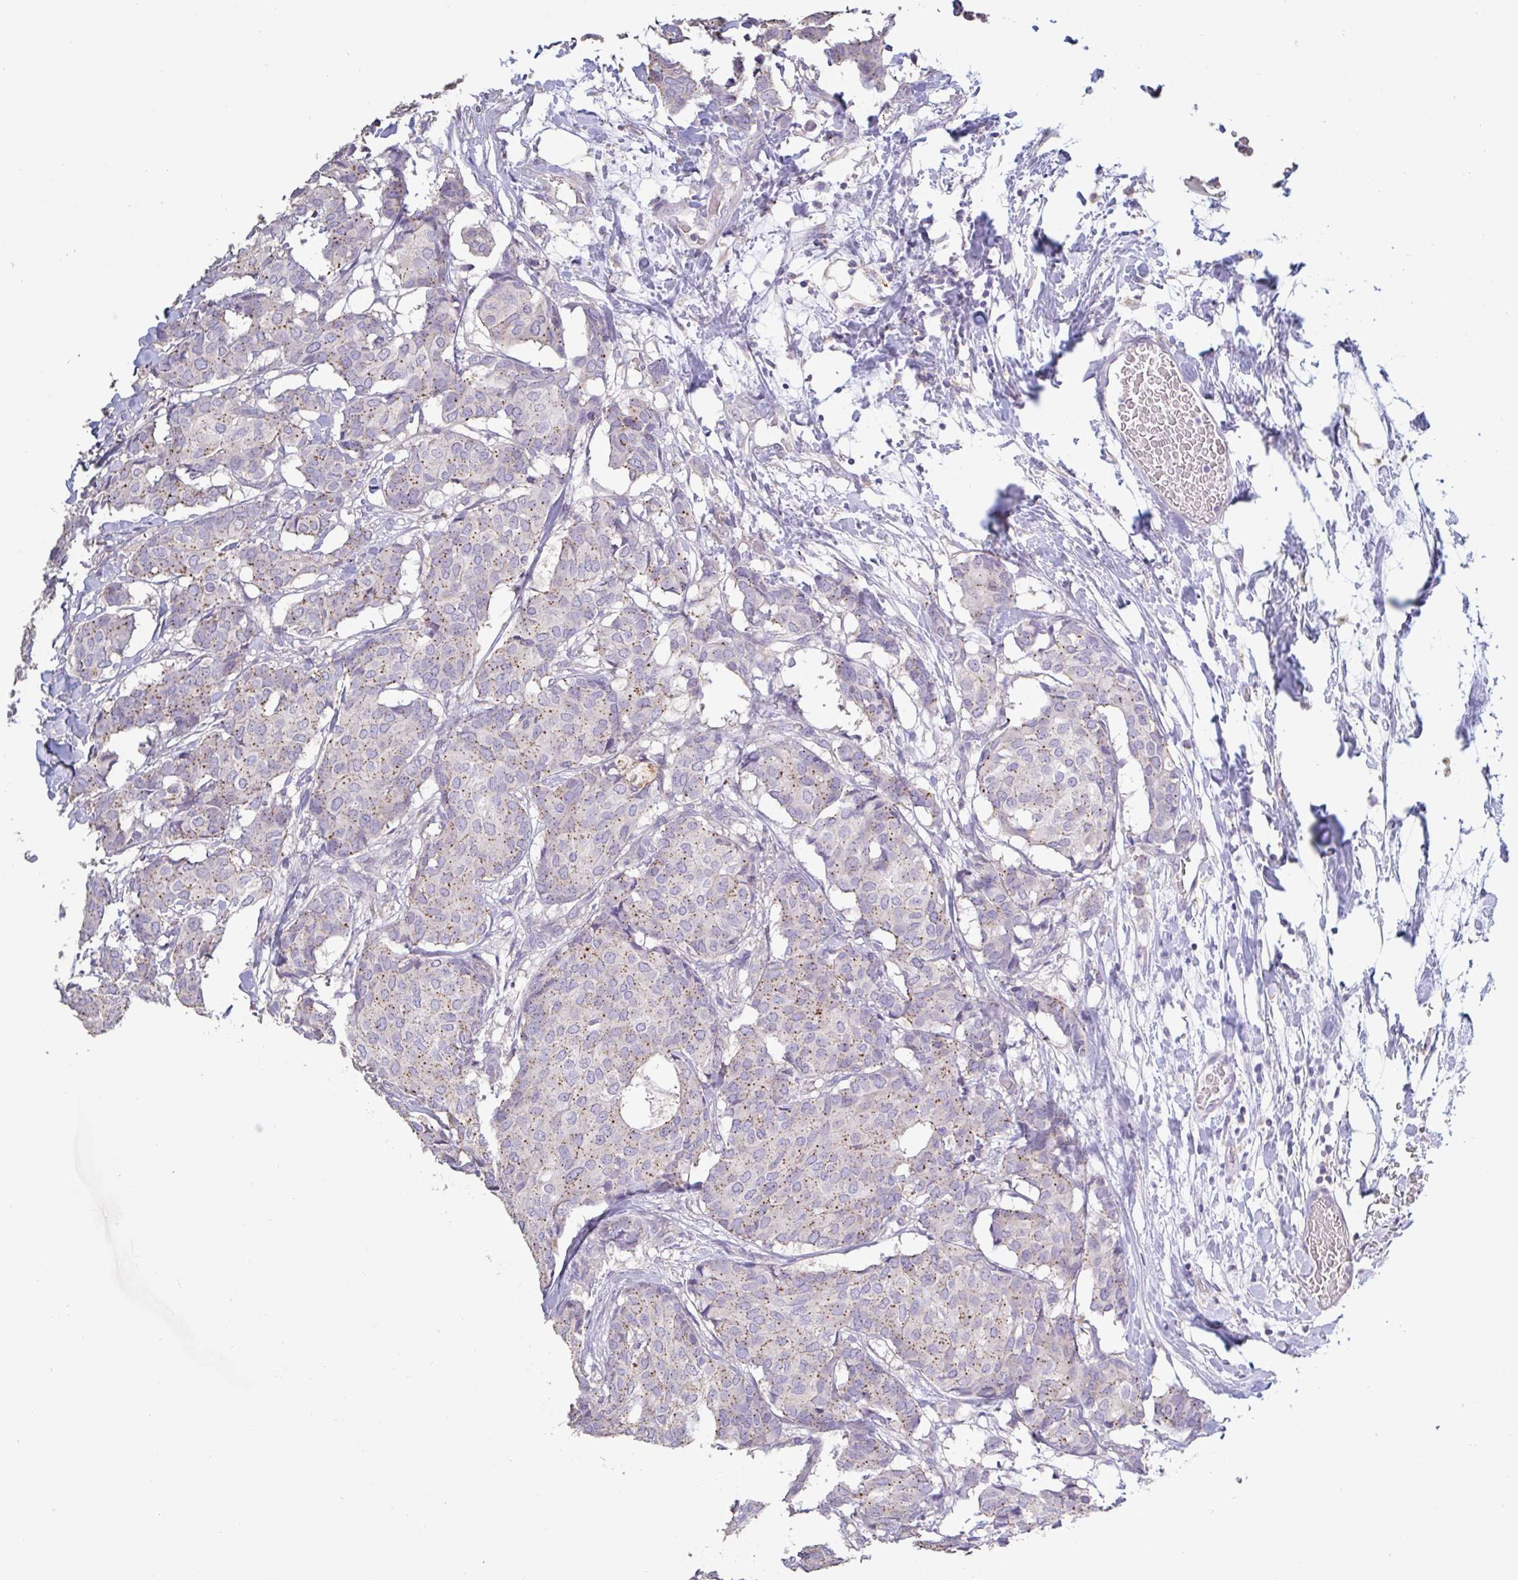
{"staining": {"intensity": "weak", "quantity": ">75%", "location": "cytoplasmic/membranous"}, "tissue": "breast cancer", "cell_type": "Tumor cells", "image_type": "cancer", "snomed": [{"axis": "morphology", "description": "Duct carcinoma"}, {"axis": "topography", "description": "Breast"}], "caption": "Breast cancer stained with a brown dye displays weak cytoplasmic/membranous positive positivity in about >75% of tumor cells.", "gene": "CHMP5", "patient": {"sex": "female", "age": 75}}